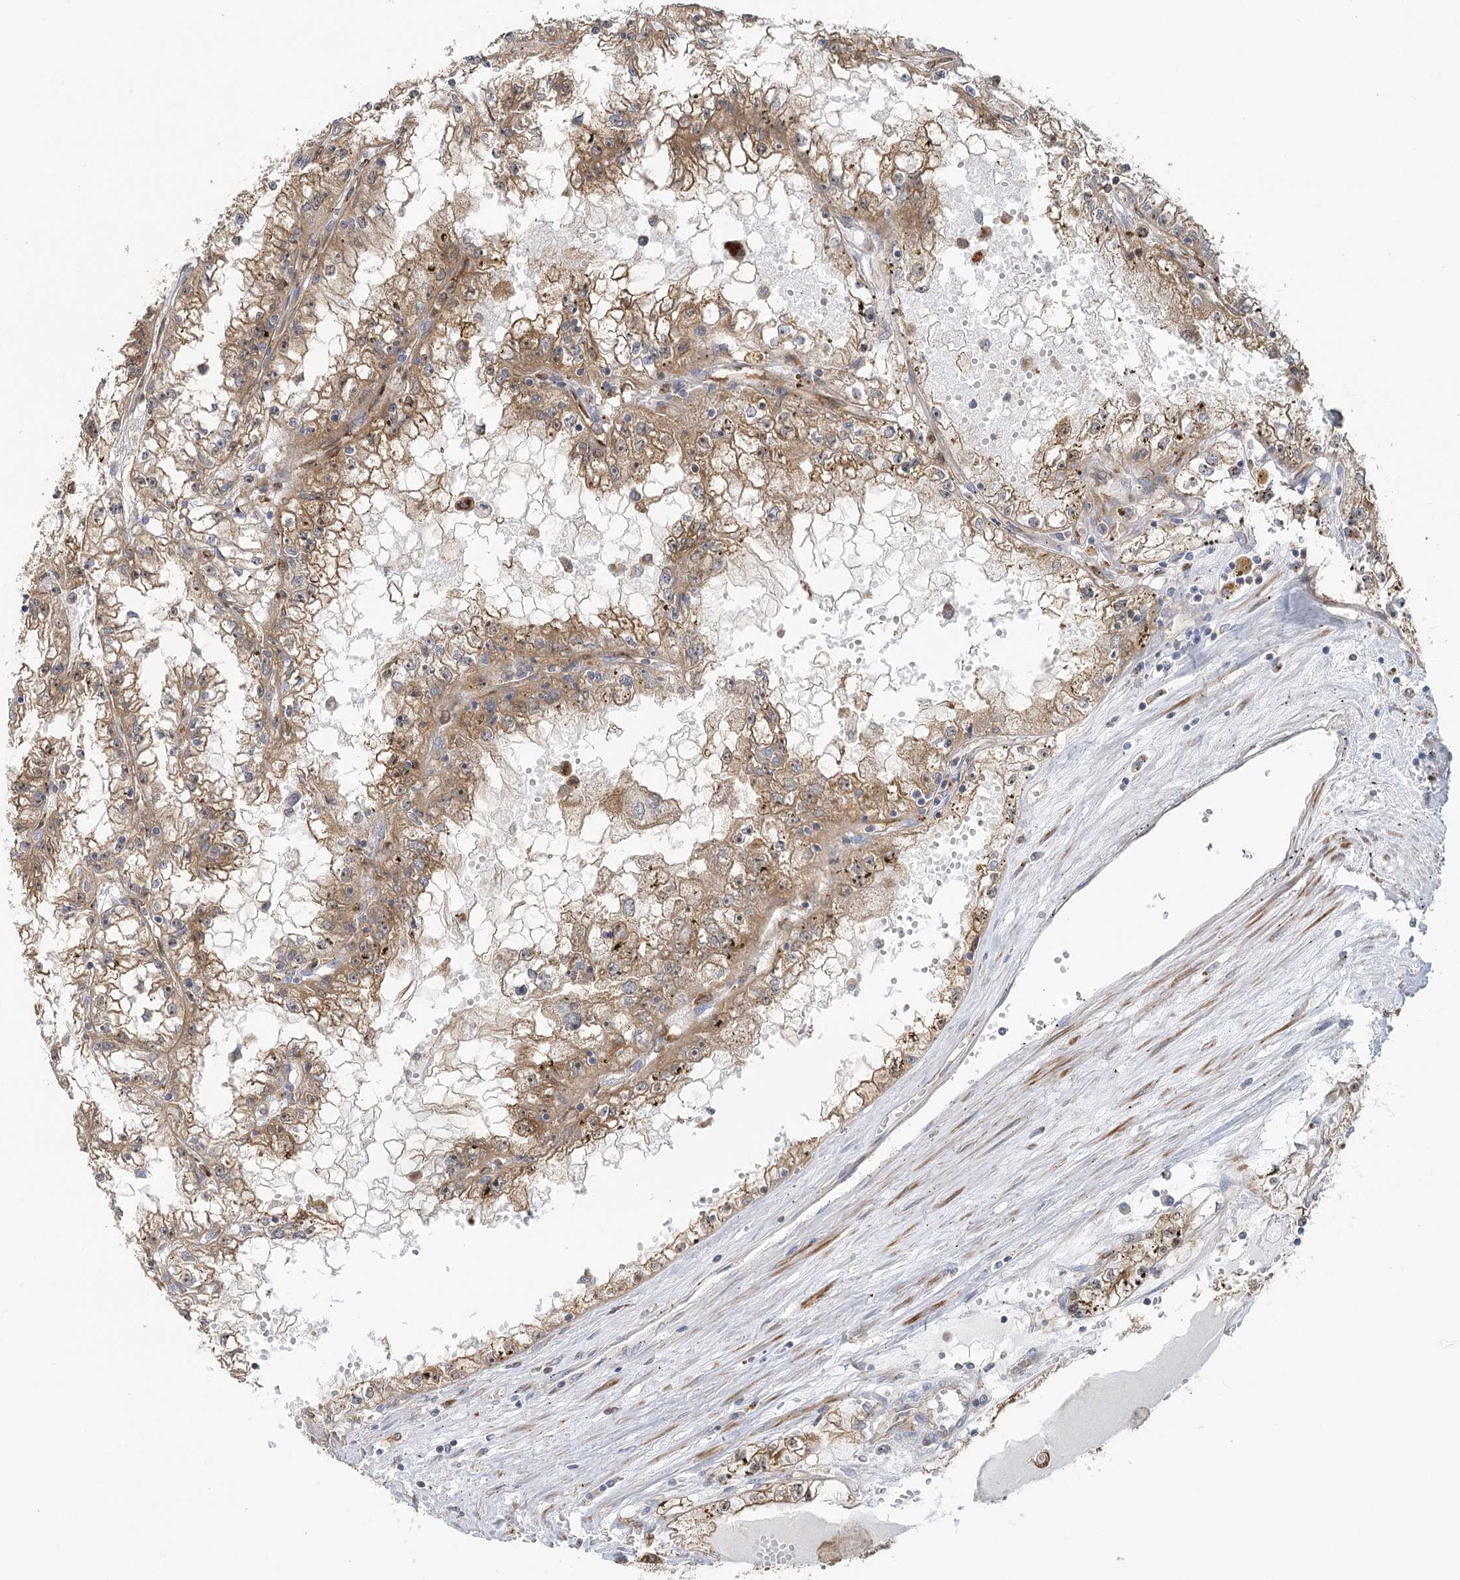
{"staining": {"intensity": "moderate", "quantity": ">75%", "location": "cytoplasmic/membranous"}, "tissue": "renal cancer", "cell_type": "Tumor cells", "image_type": "cancer", "snomed": [{"axis": "morphology", "description": "Adenocarcinoma, NOS"}, {"axis": "topography", "description": "Kidney"}], "caption": "Brown immunohistochemical staining in renal cancer (adenocarcinoma) exhibits moderate cytoplasmic/membranous positivity in about >75% of tumor cells.", "gene": "GBE1", "patient": {"sex": "male", "age": 56}}